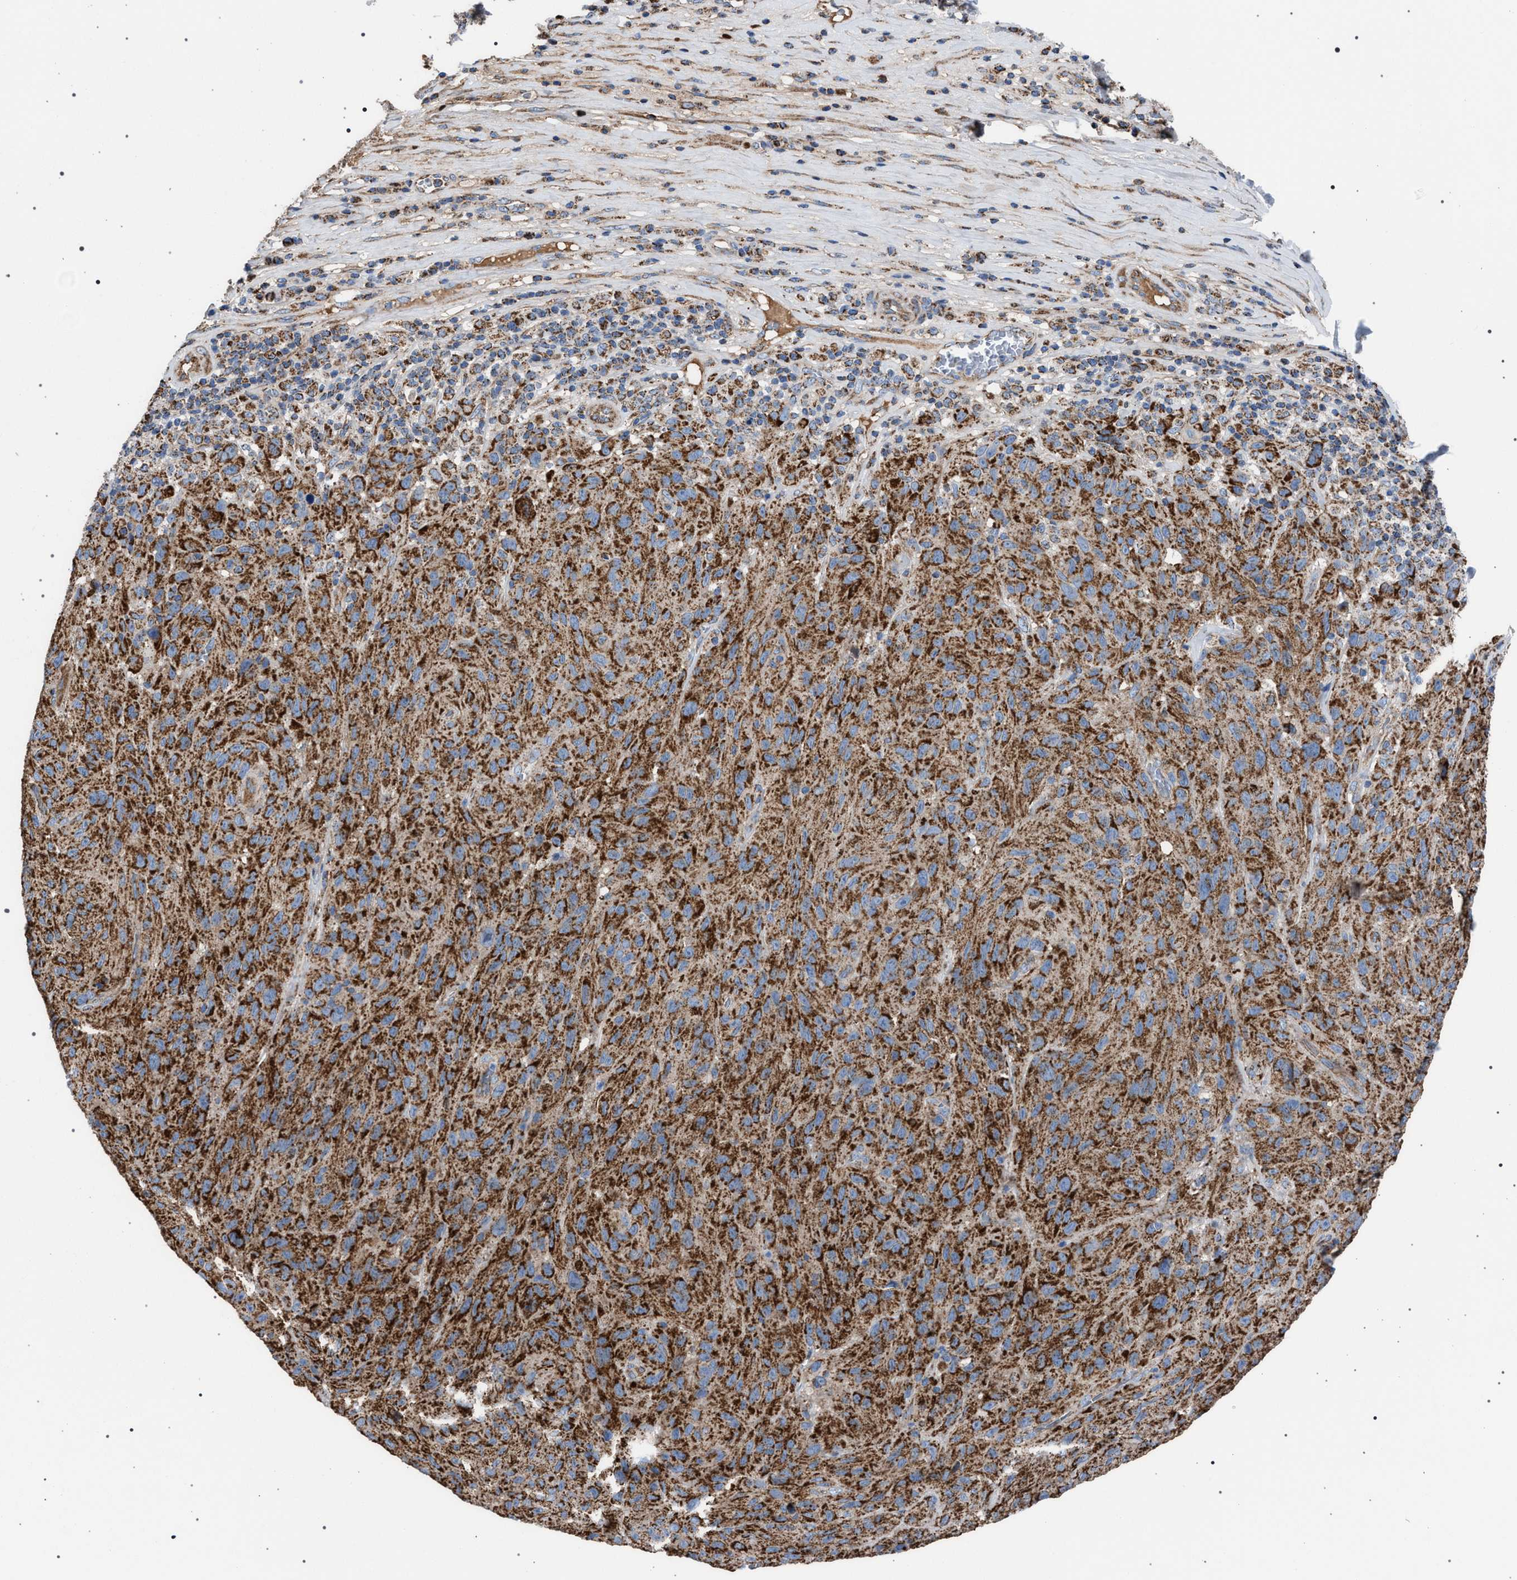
{"staining": {"intensity": "moderate", "quantity": ">75%", "location": "cytoplasmic/membranous"}, "tissue": "melanoma", "cell_type": "Tumor cells", "image_type": "cancer", "snomed": [{"axis": "morphology", "description": "Malignant melanoma, NOS"}, {"axis": "topography", "description": "Skin"}], "caption": "Brown immunohistochemical staining in human melanoma displays moderate cytoplasmic/membranous positivity in about >75% of tumor cells. The staining was performed using DAB (3,3'-diaminobenzidine) to visualize the protein expression in brown, while the nuclei were stained in blue with hematoxylin (Magnification: 20x).", "gene": "VPS13A", "patient": {"sex": "male", "age": 66}}